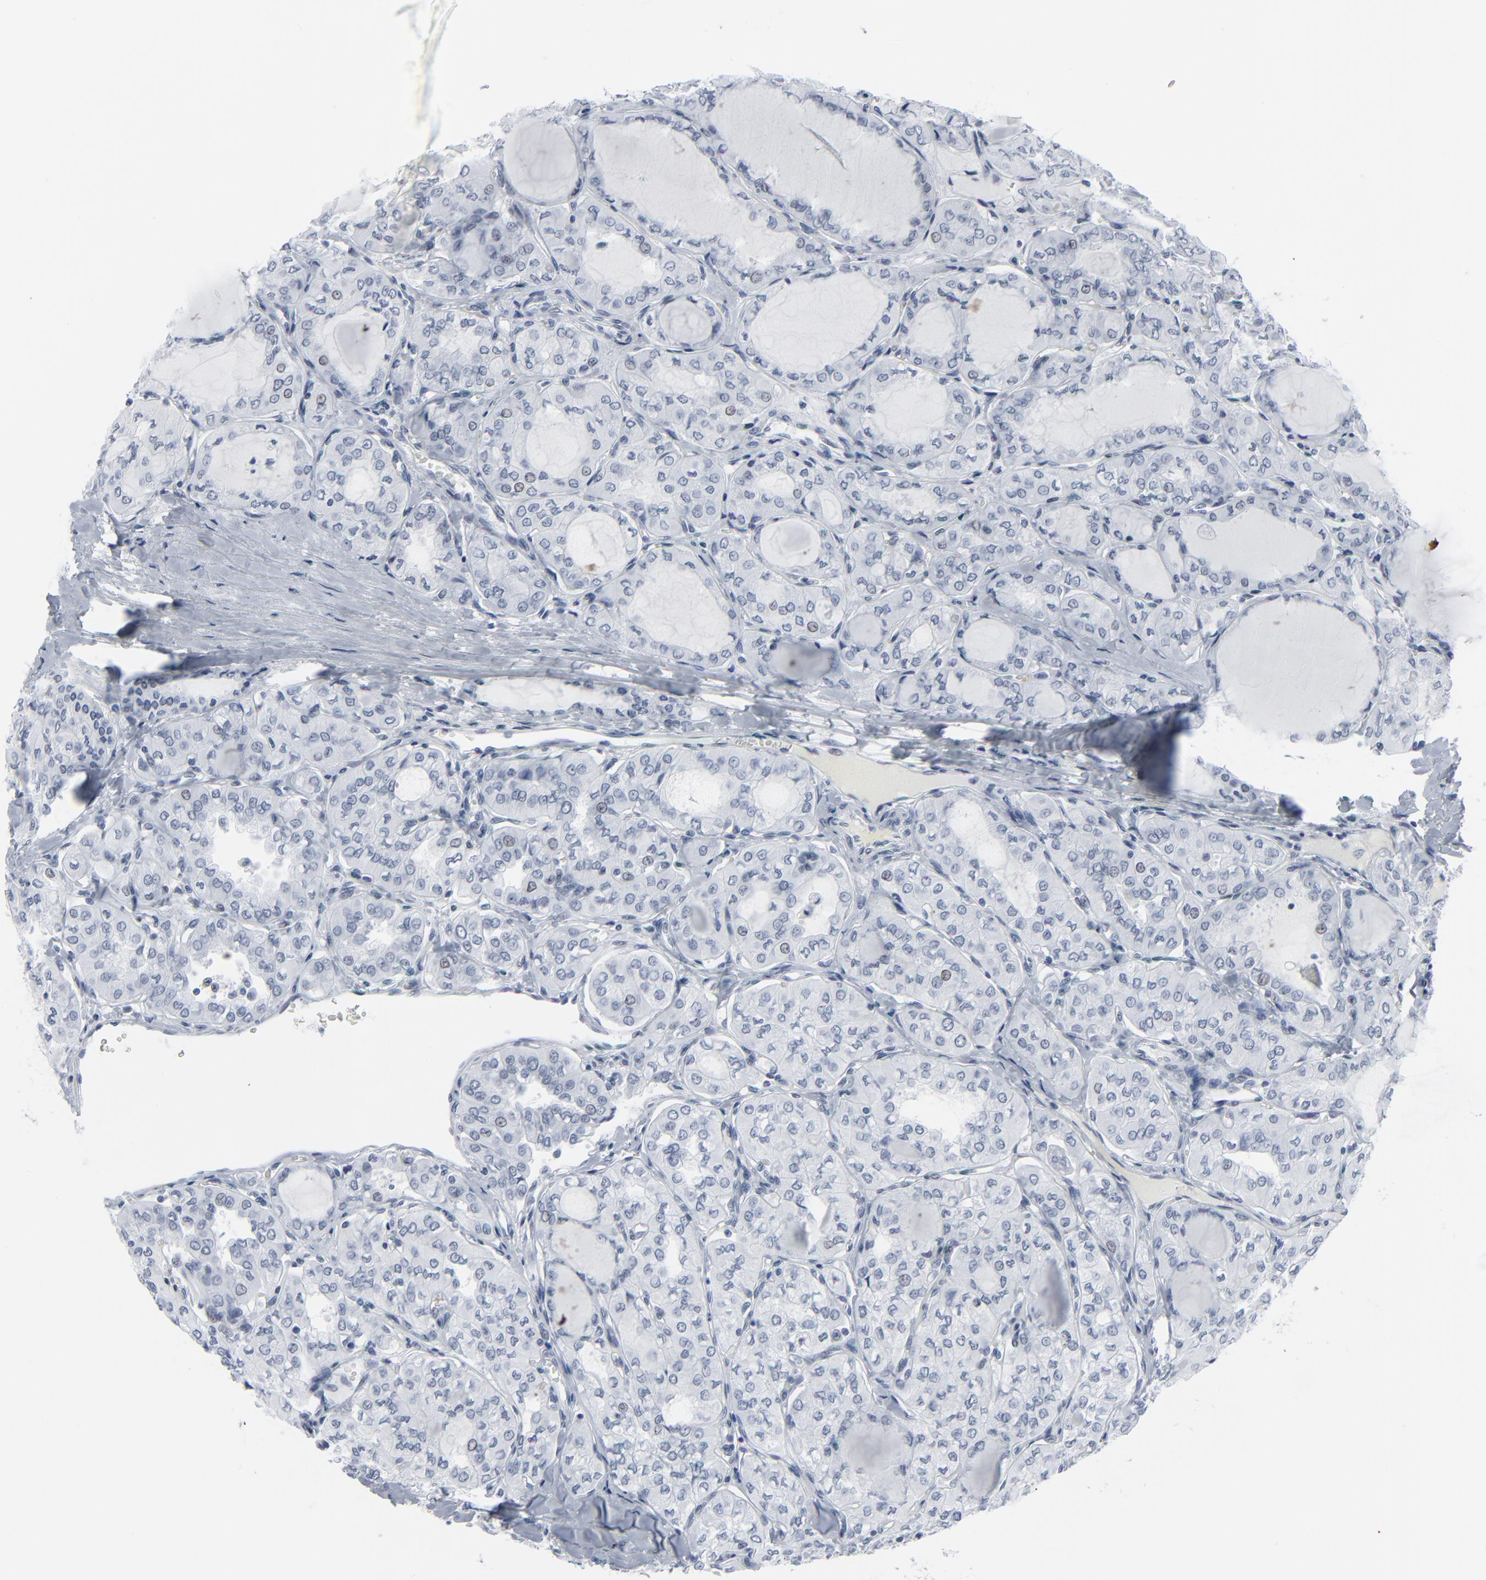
{"staining": {"intensity": "negative", "quantity": "none", "location": "none"}, "tissue": "thyroid cancer", "cell_type": "Tumor cells", "image_type": "cancer", "snomed": [{"axis": "morphology", "description": "Papillary adenocarcinoma, NOS"}, {"axis": "topography", "description": "Thyroid gland"}], "caption": "A photomicrograph of thyroid papillary adenocarcinoma stained for a protein demonstrates no brown staining in tumor cells.", "gene": "SIRT1", "patient": {"sex": "male", "age": 20}}